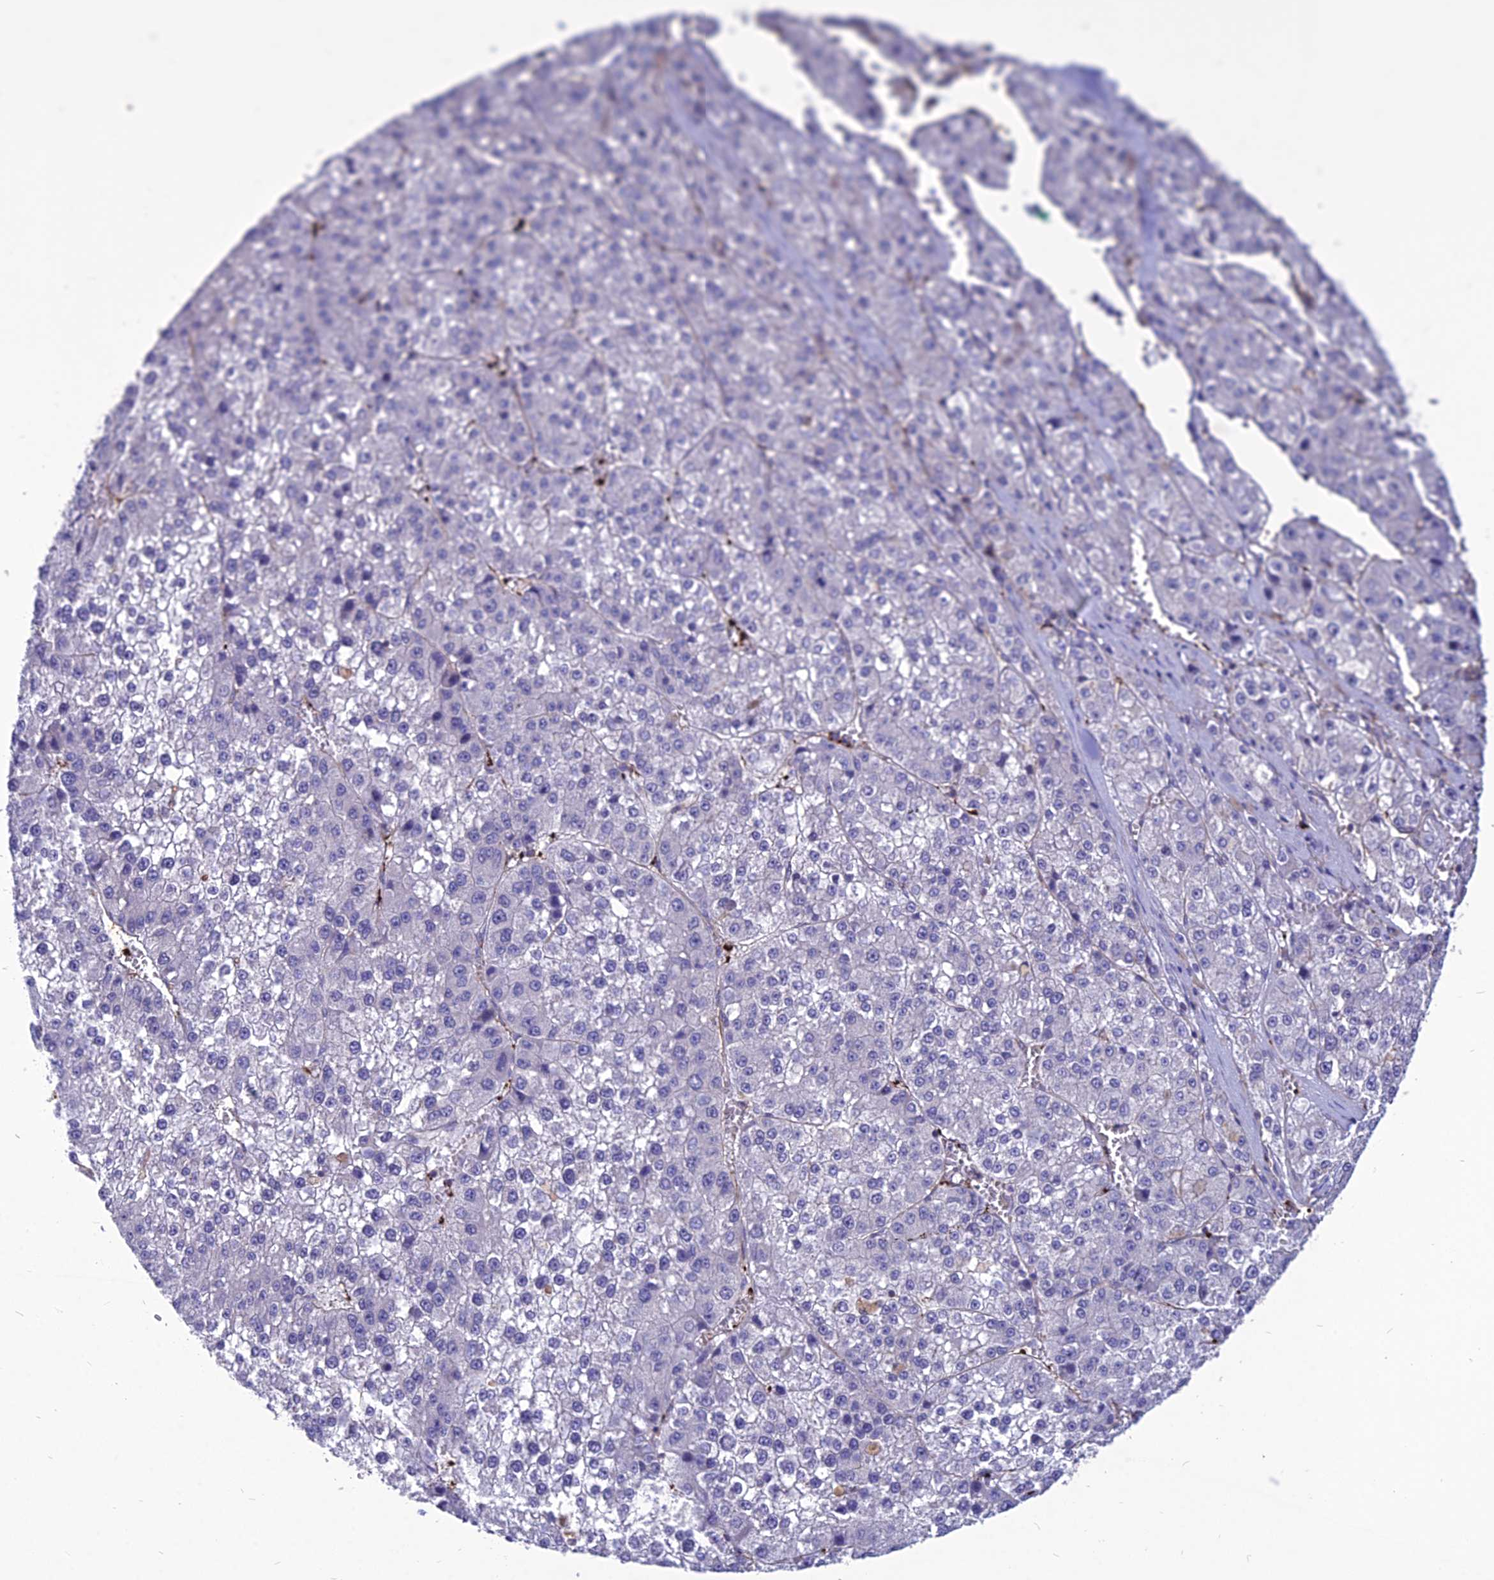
{"staining": {"intensity": "negative", "quantity": "none", "location": "none"}, "tissue": "liver cancer", "cell_type": "Tumor cells", "image_type": "cancer", "snomed": [{"axis": "morphology", "description": "Carcinoma, Hepatocellular, NOS"}, {"axis": "topography", "description": "Liver"}], "caption": "Protein analysis of liver hepatocellular carcinoma demonstrates no significant positivity in tumor cells.", "gene": "PSMD11", "patient": {"sex": "female", "age": 73}}